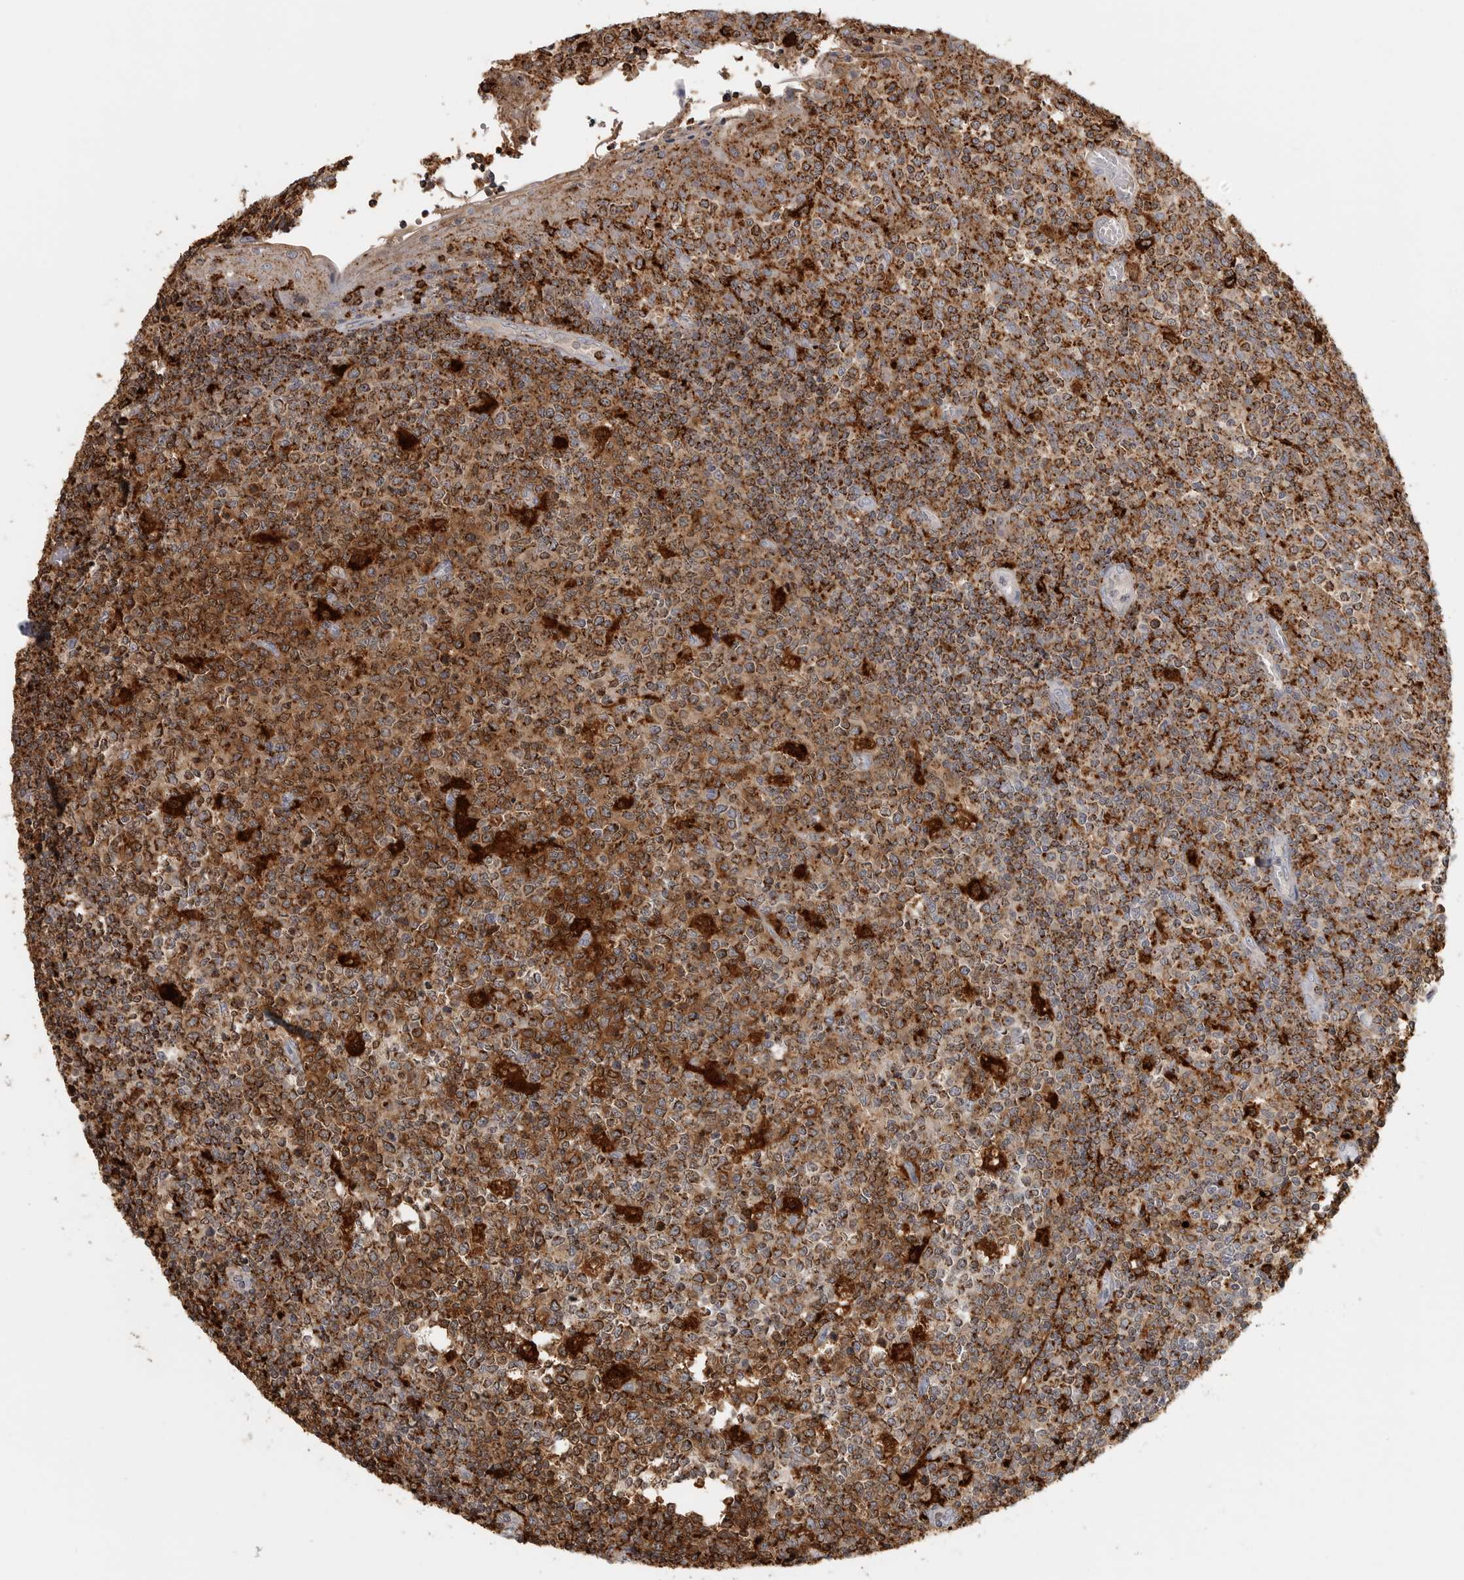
{"staining": {"intensity": "strong", "quantity": "25%-75%", "location": "cytoplasmic/membranous"}, "tissue": "tonsil", "cell_type": "Germinal center cells", "image_type": "normal", "snomed": [{"axis": "morphology", "description": "Normal tissue, NOS"}, {"axis": "topography", "description": "Tonsil"}], "caption": "Immunohistochemistry (IHC) photomicrograph of benign tonsil stained for a protein (brown), which demonstrates high levels of strong cytoplasmic/membranous expression in about 25%-75% of germinal center cells.", "gene": "IFI30", "patient": {"sex": "female", "age": 19}}